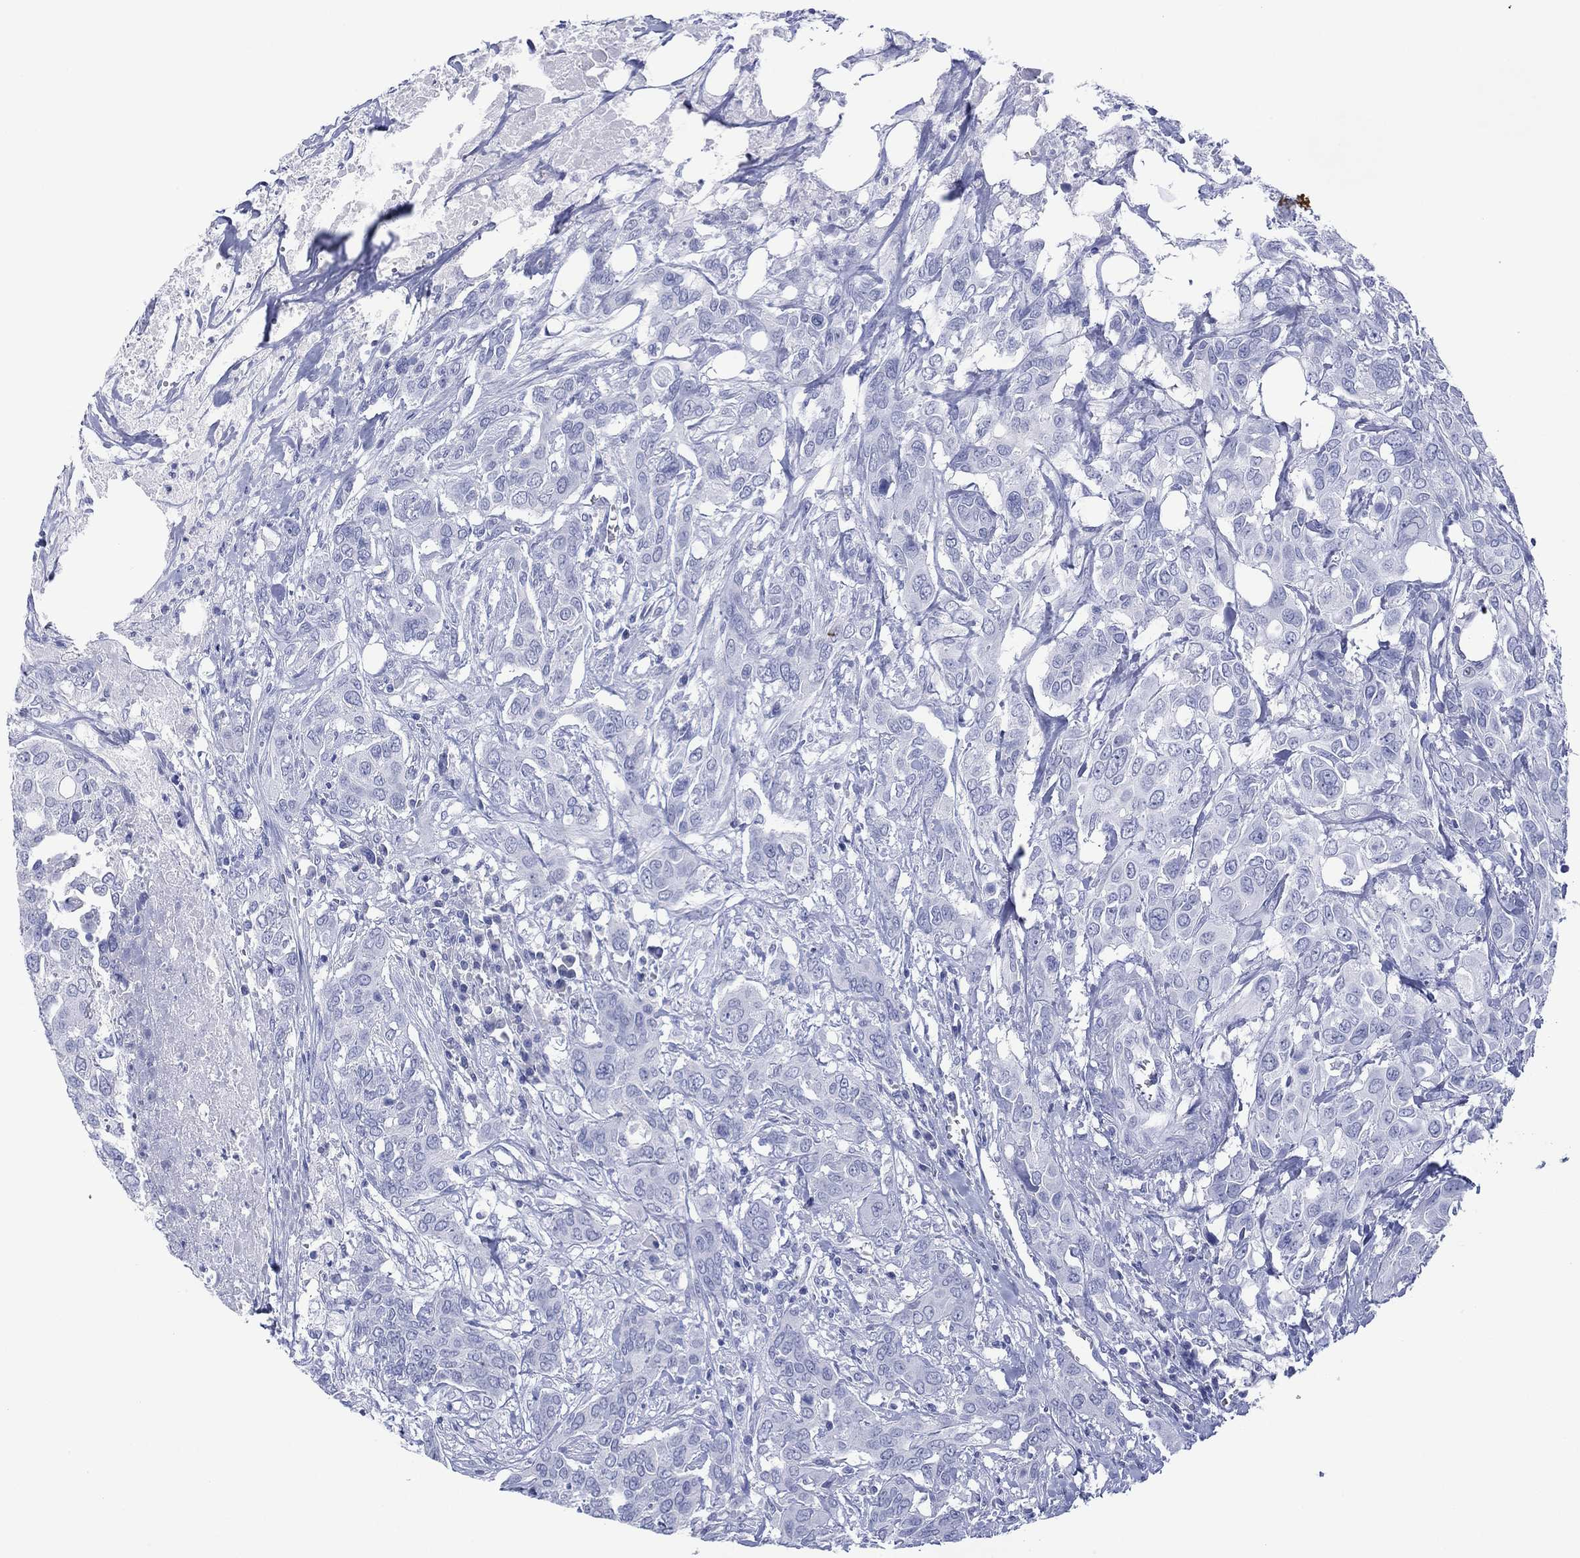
{"staining": {"intensity": "negative", "quantity": "none", "location": "none"}, "tissue": "urothelial cancer", "cell_type": "Tumor cells", "image_type": "cancer", "snomed": [{"axis": "morphology", "description": "Urothelial carcinoma, NOS"}, {"axis": "morphology", "description": "Urothelial carcinoma, High grade"}, {"axis": "topography", "description": "Urinary bladder"}], "caption": "A high-resolution histopathology image shows immunohistochemistry staining of urothelial carcinoma (high-grade), which demonstrates no significant expression in tumor cells.", "gene": "DSG1", "patient": {"sex": "male", "age": 63}}